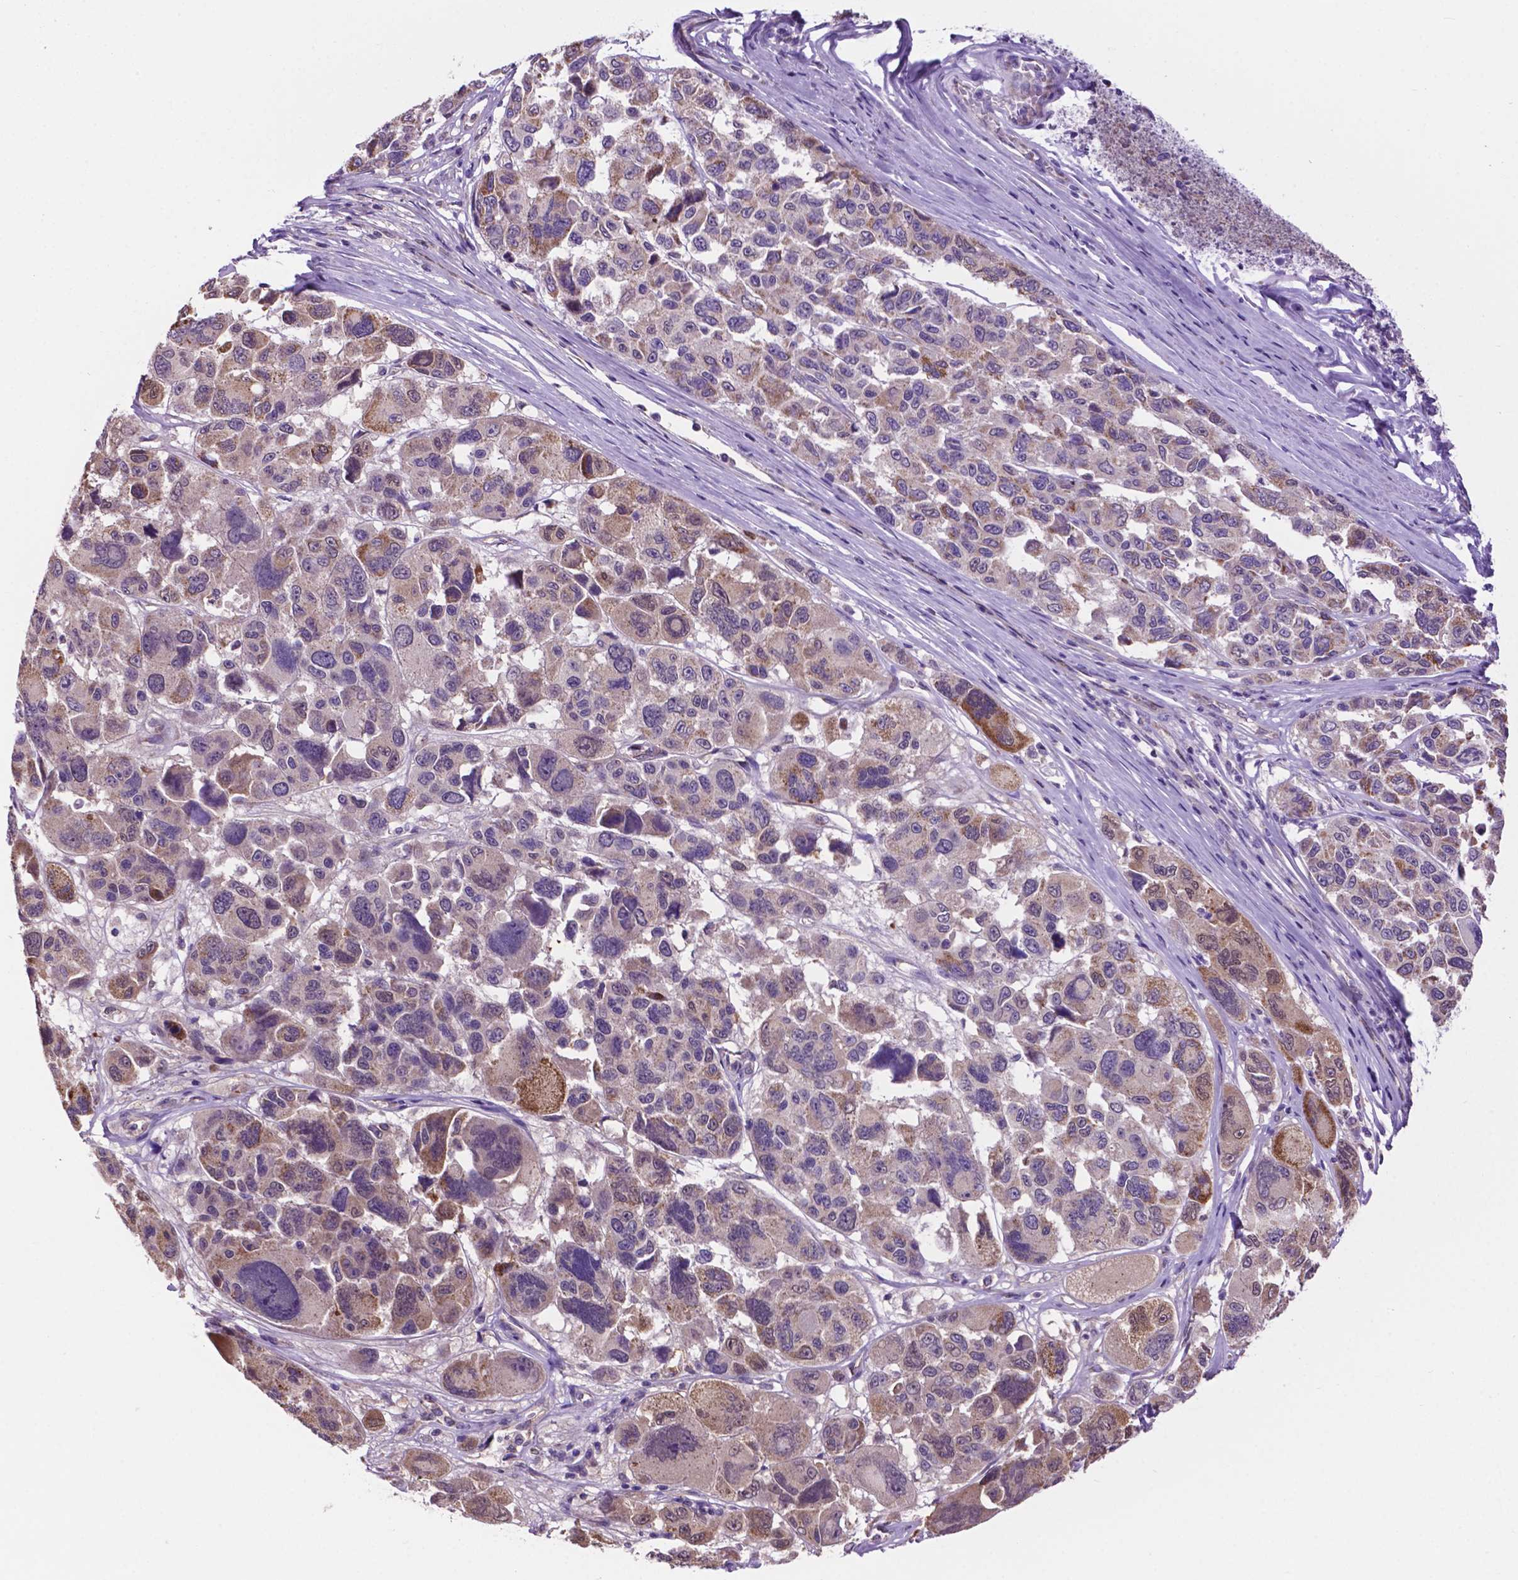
{"staining": {"intensity": "weak", "quantity": "25%-75%", "location": "cytoplasmic/membranous"}, "tissue": "melanoma", "cell_type": "Tumor cells", "image_type": "cancer", "snomed": [{"axis": "morphology", "description": "Malignant melanoma, NOS"}, {"axis": "topography", "description": "Skin"}], "caption": "Protein analysis of malignant melanoma tissue shows weak cytoplasmic/membranous expression in about 25%-75% of tumor cells. (Brightfield microscopy of DAB IHC at high magnification).", "gene": "TMEM121B", "patient": {"sex": "female", "age": 66}}